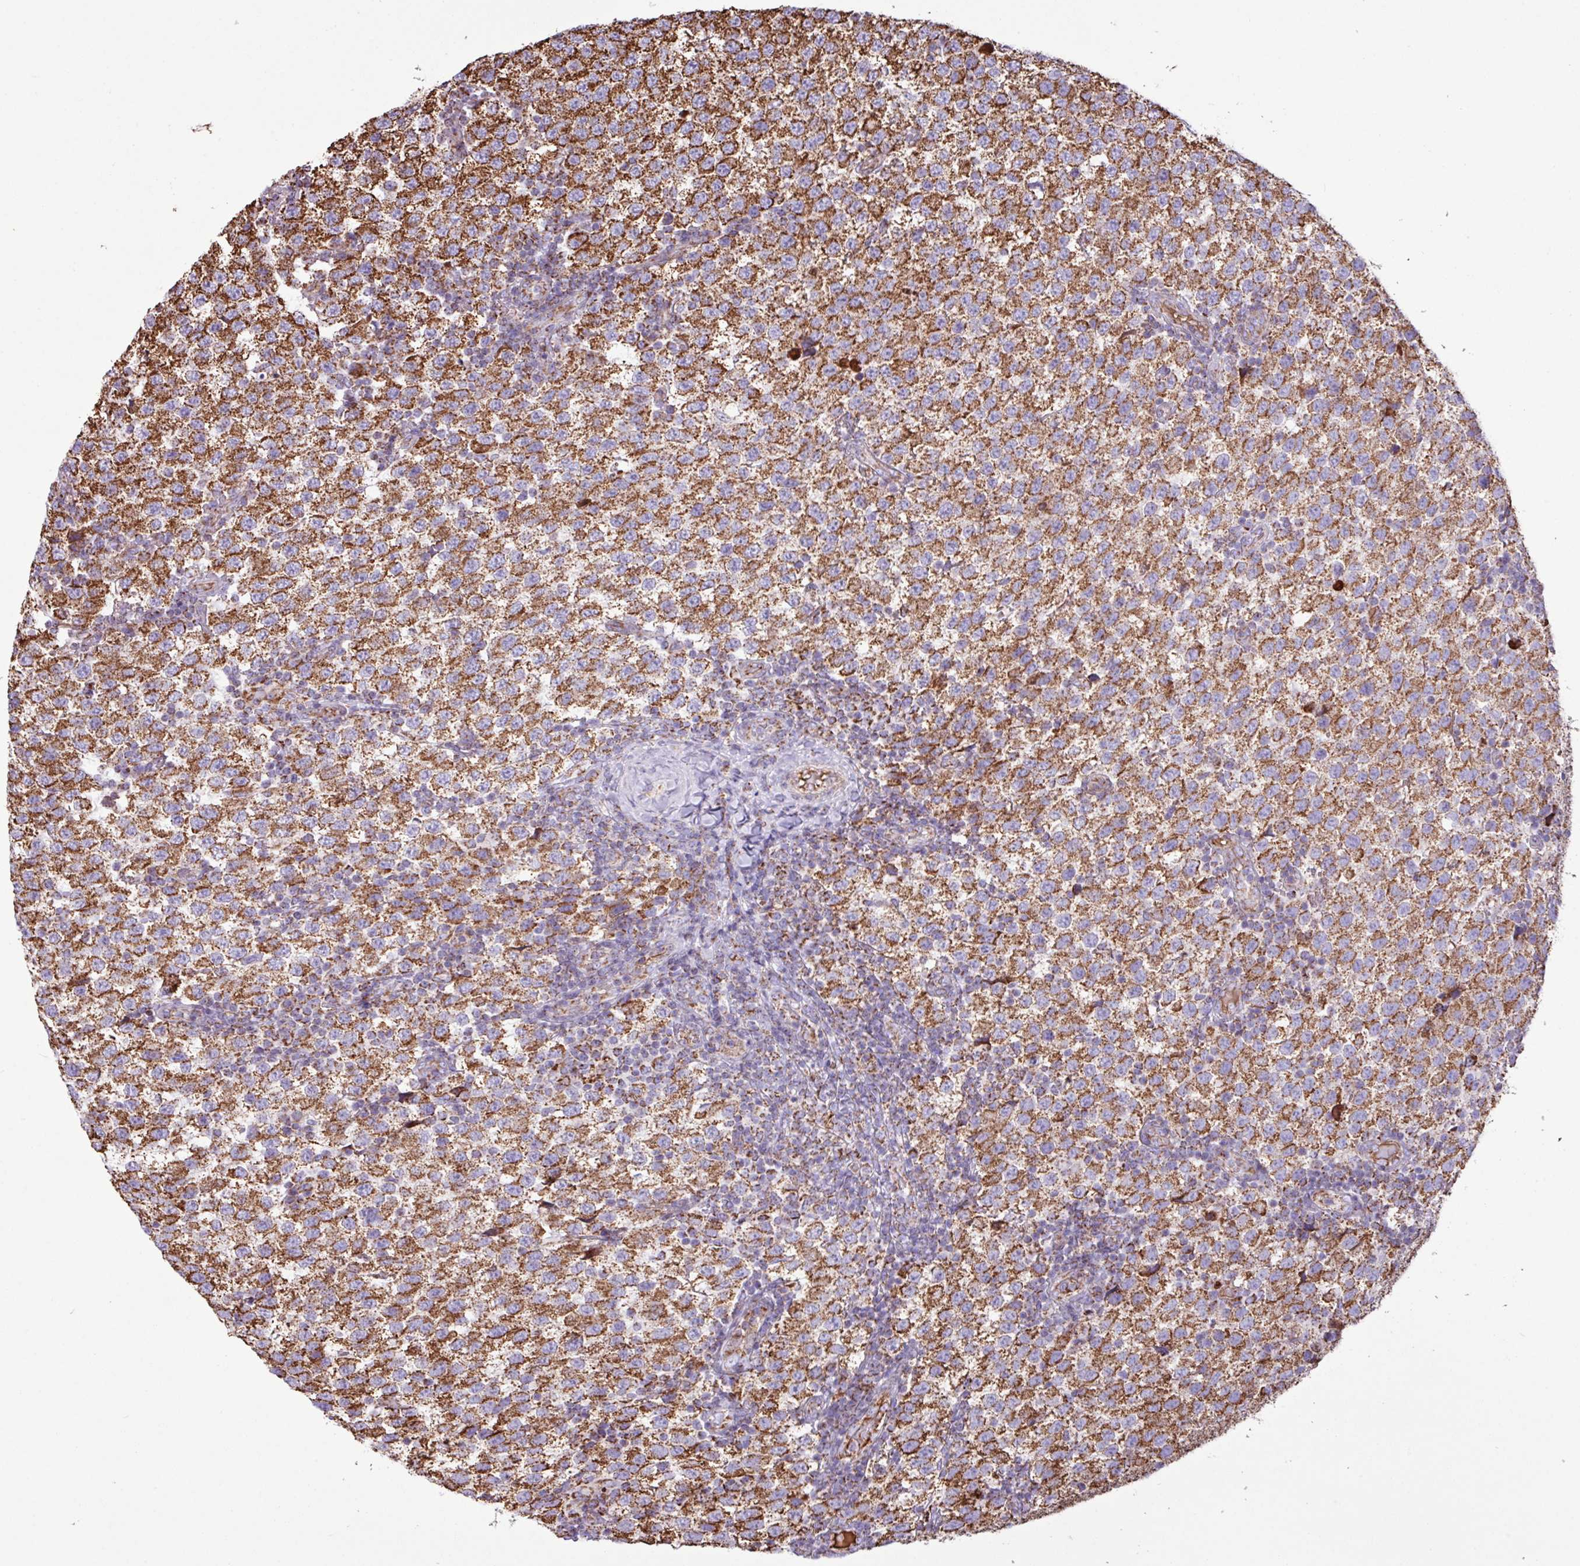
{"staining": {"intensity": "strong", "quantity": ">75%", "location": "cytoplasmic/membranous"}, "tissue": "testis cancer", "cell_type": "Tumor cells", "image_type": "cancer", "snomed": [{"axis": "morphology", "description": "Seminoma, NOS"}, {"axis": "topography", "description": "Testis"}], "caption": "Protein staining of testis cancer tissue exhibits strong cytoplasmic/membranous positivity in approximately >75% of tumor cells. The staining was performed using DAB (3,3'-diaminobenzidine) to visualize the protein expression in brown, while the nuclei were stained in blue with hematoxylin (Magnification: 20x).", "gene": "RTL3", "patient": {"sex": "male", "age": 34}}